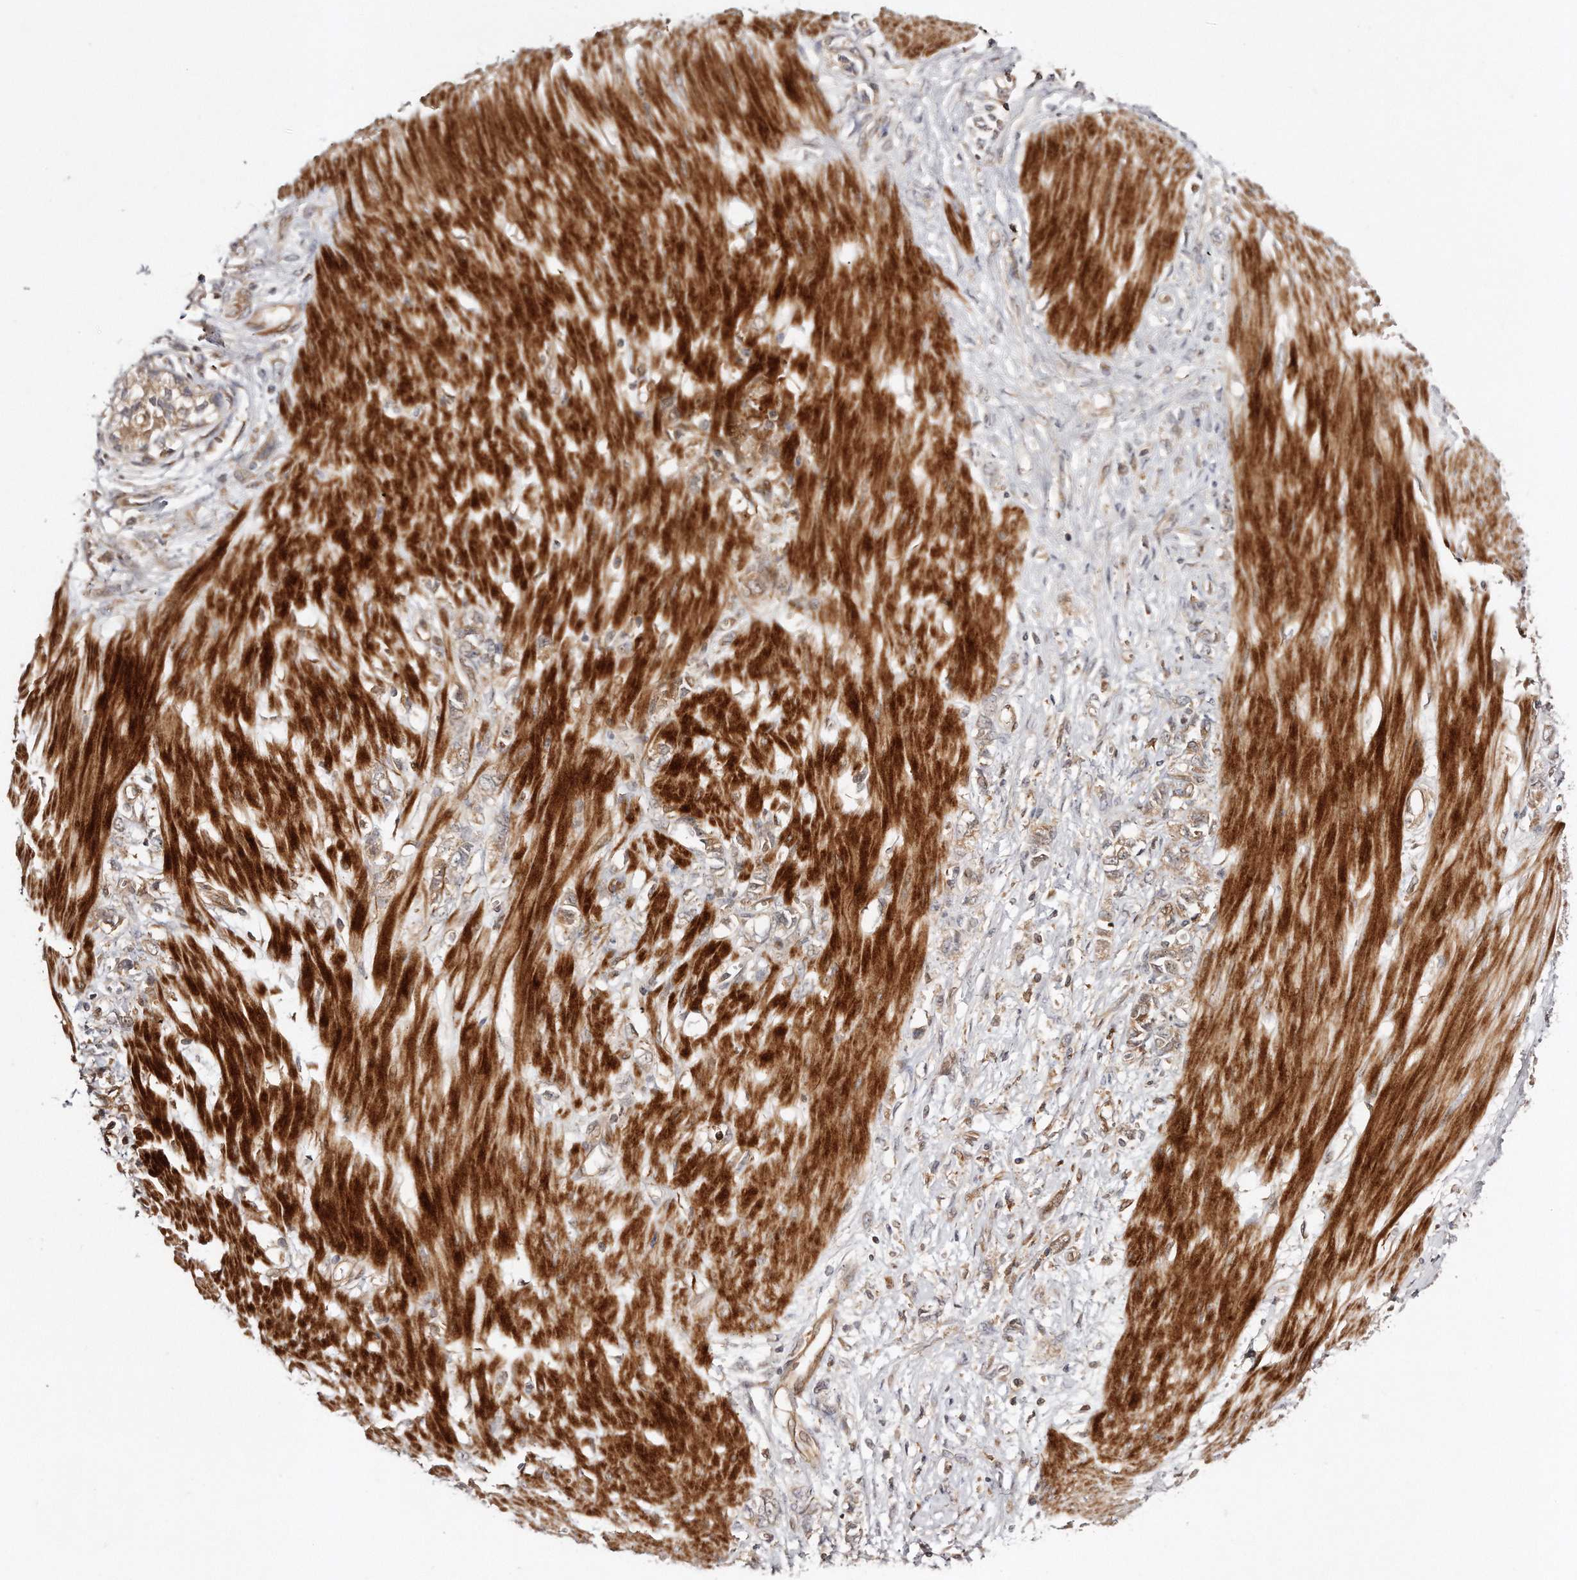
{"staining": {"intensity": "weak", "quantity": ">75%", "location": "cytoplasmic/membranous"}, "tissue": "stomach cancer", "cell_type": "Tumor cells", "image_type": "cancer", "snomed": [{"axis": "morphology", "description": "Adenocarcinoma, NOS"}, {"axis": "topography", "description": "Stomach"}], "caption": "Adenocarcinoma (stomach) was stained to show a protein in brown. There is low levels of weak cytoplasmic/membranous expression in about >75% of tumor cells.", "gene": "GBP4", "patient": {"sex": "female", "age": 76}}